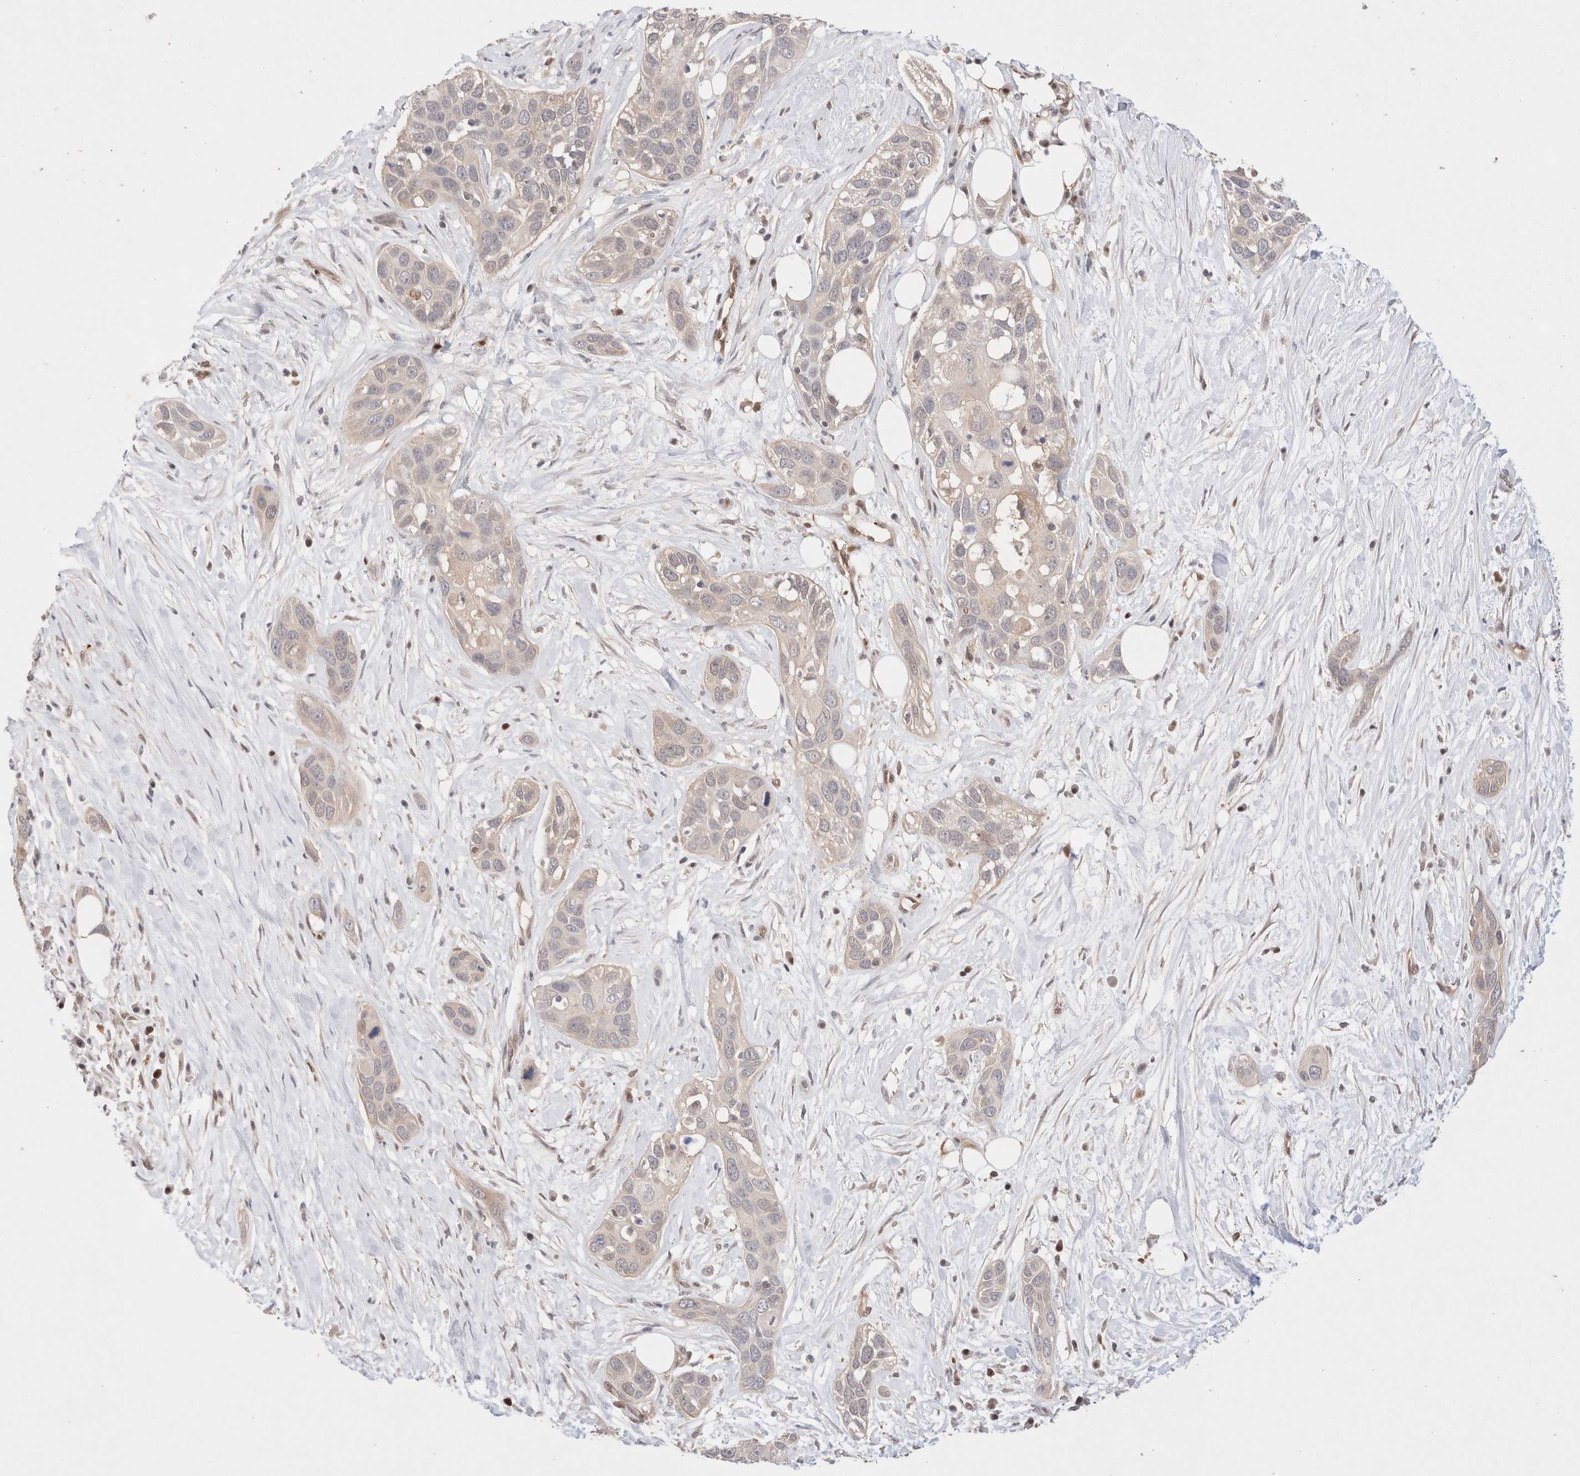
{"staining": {"intensity": "weak", "quantity": "<25%", "location": "cytoplasmic/membranous"}, "tissue": "pancreatic cancer", "cell_type": "Tumor cells", "image_type": "cancer", "snomed": [{"axis": "morphology", "description": "Adenocarcinoma, NOS"}, {"axis": "topography", "description": "Pancreas"}], "caption": "The micrograph displays no significant expression in tumor cells of adenocarcinoma (pancreatic).", "gene": "STARD10", "patient": {"sex": "female", "age": 60}}